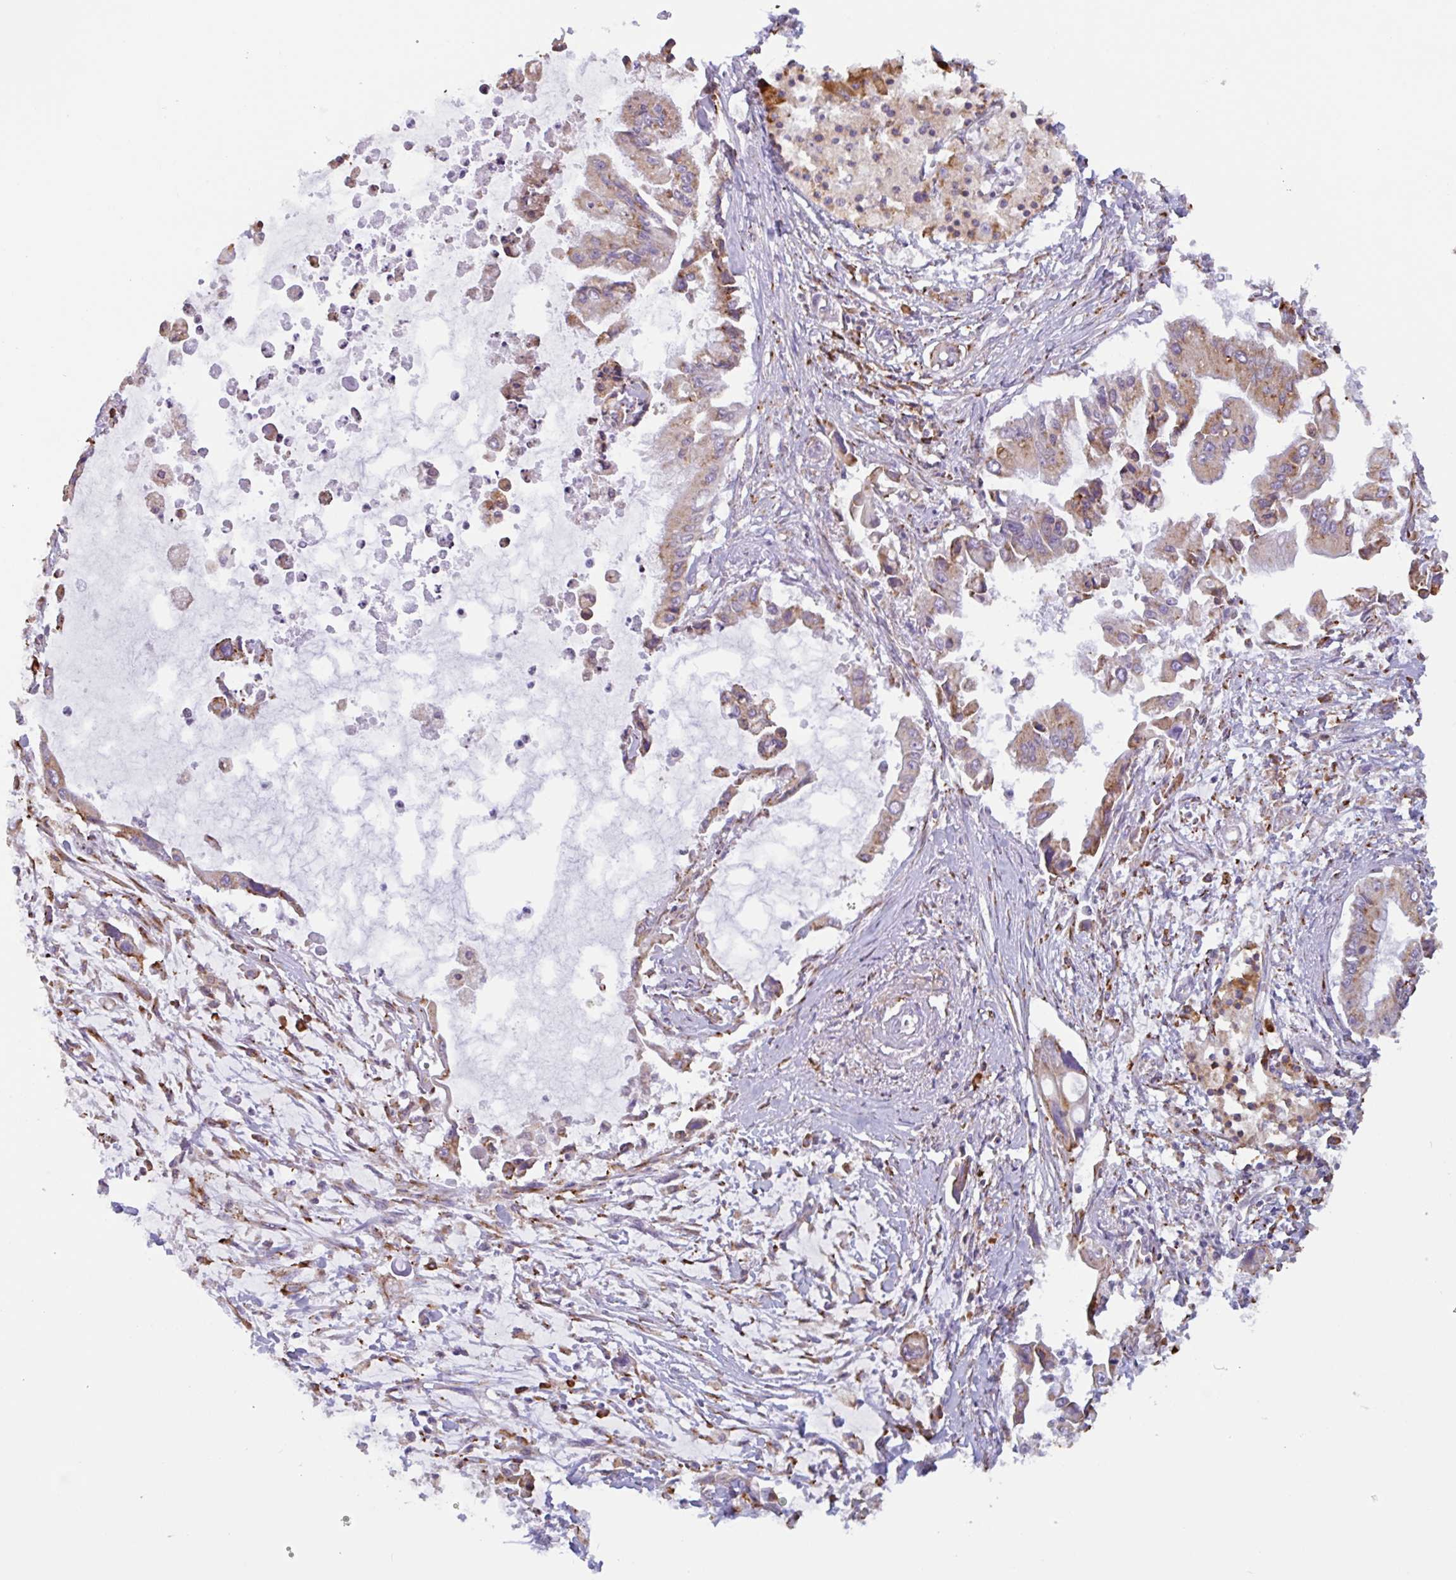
{"staining": {"intensity": "weak", "quantity": ">75%", "location": "cytoplasmic/membranous"}, "tissue": "pancreatic cancer", "cell_type": "Tumor cells", "image_type": "cancer", "snomed": [{"axis": "morphology", "description": "Adenocarcinoma, NOS"}, {"axis": "topography", "description": "Pancreas"}], "caption": "This is a histology image of immunohistochemistry staining of pancreatic adenocarcinoma, which shows weak expression in the cytoplasmic/membranous of tumor cells.", "gene": "DOK4", "patient": {"sex": "male", "age": 84}}